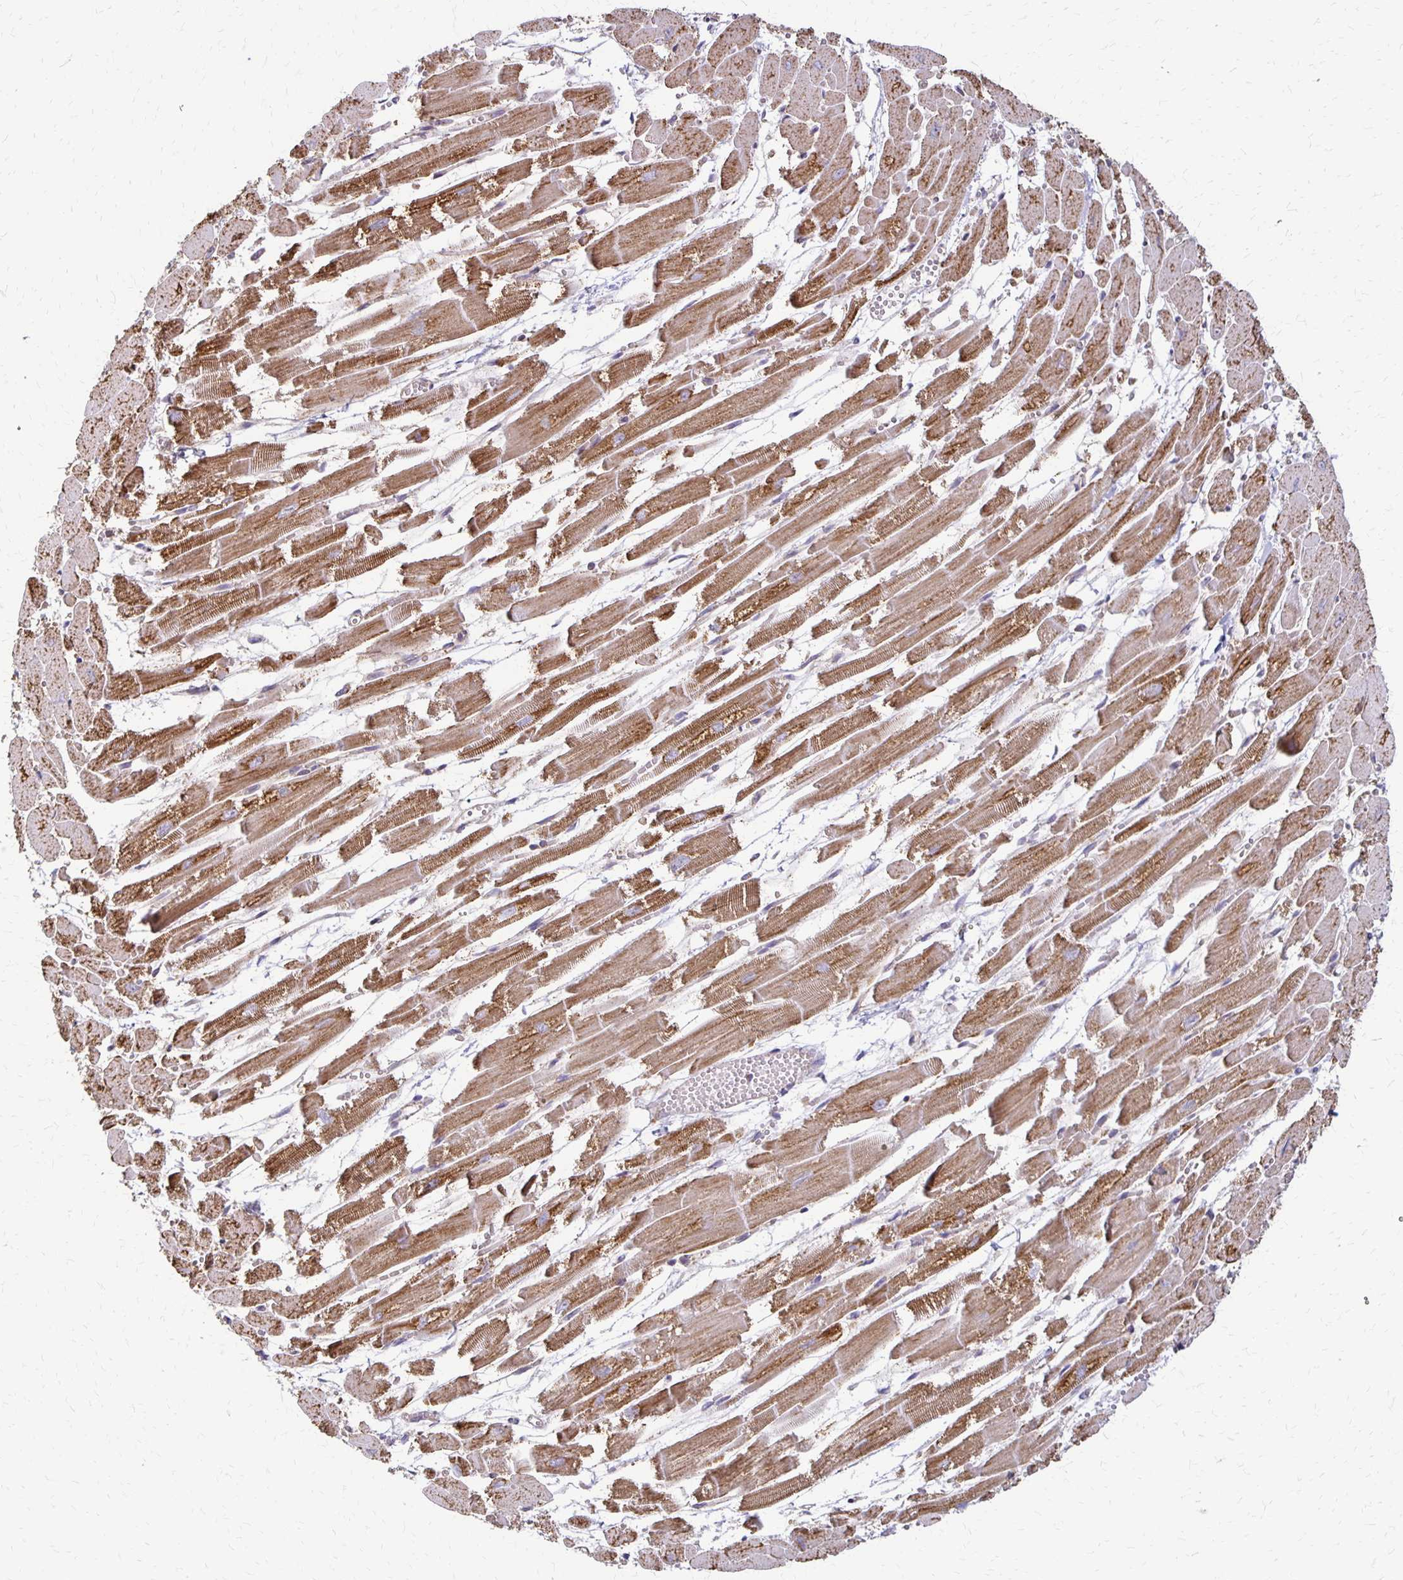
{"staining": {"intensity": "strong", "quantity": ">75%", "location": "cytoplasmic/membranous"}, "tissue": "heart muscle", "cell_type": "Cardiomyocytes", "image_type": "normal", "snomed": [{"axis": "morphology", "description": "Normal tissue, NOS"}, {"axis": "topography", "description": "Heart"}], "caption": "This photomicrograph demonstrates normal heart muscle stained with immunohistochemistry to label a protein in brown. The cytoplasmic/membranous of cardiomyocytes show strong positivity for the protein. Nuclei are counter-stained blue.", "gene": "EIF4EBP2", "patient": {"sex": "female", "age": 52}}